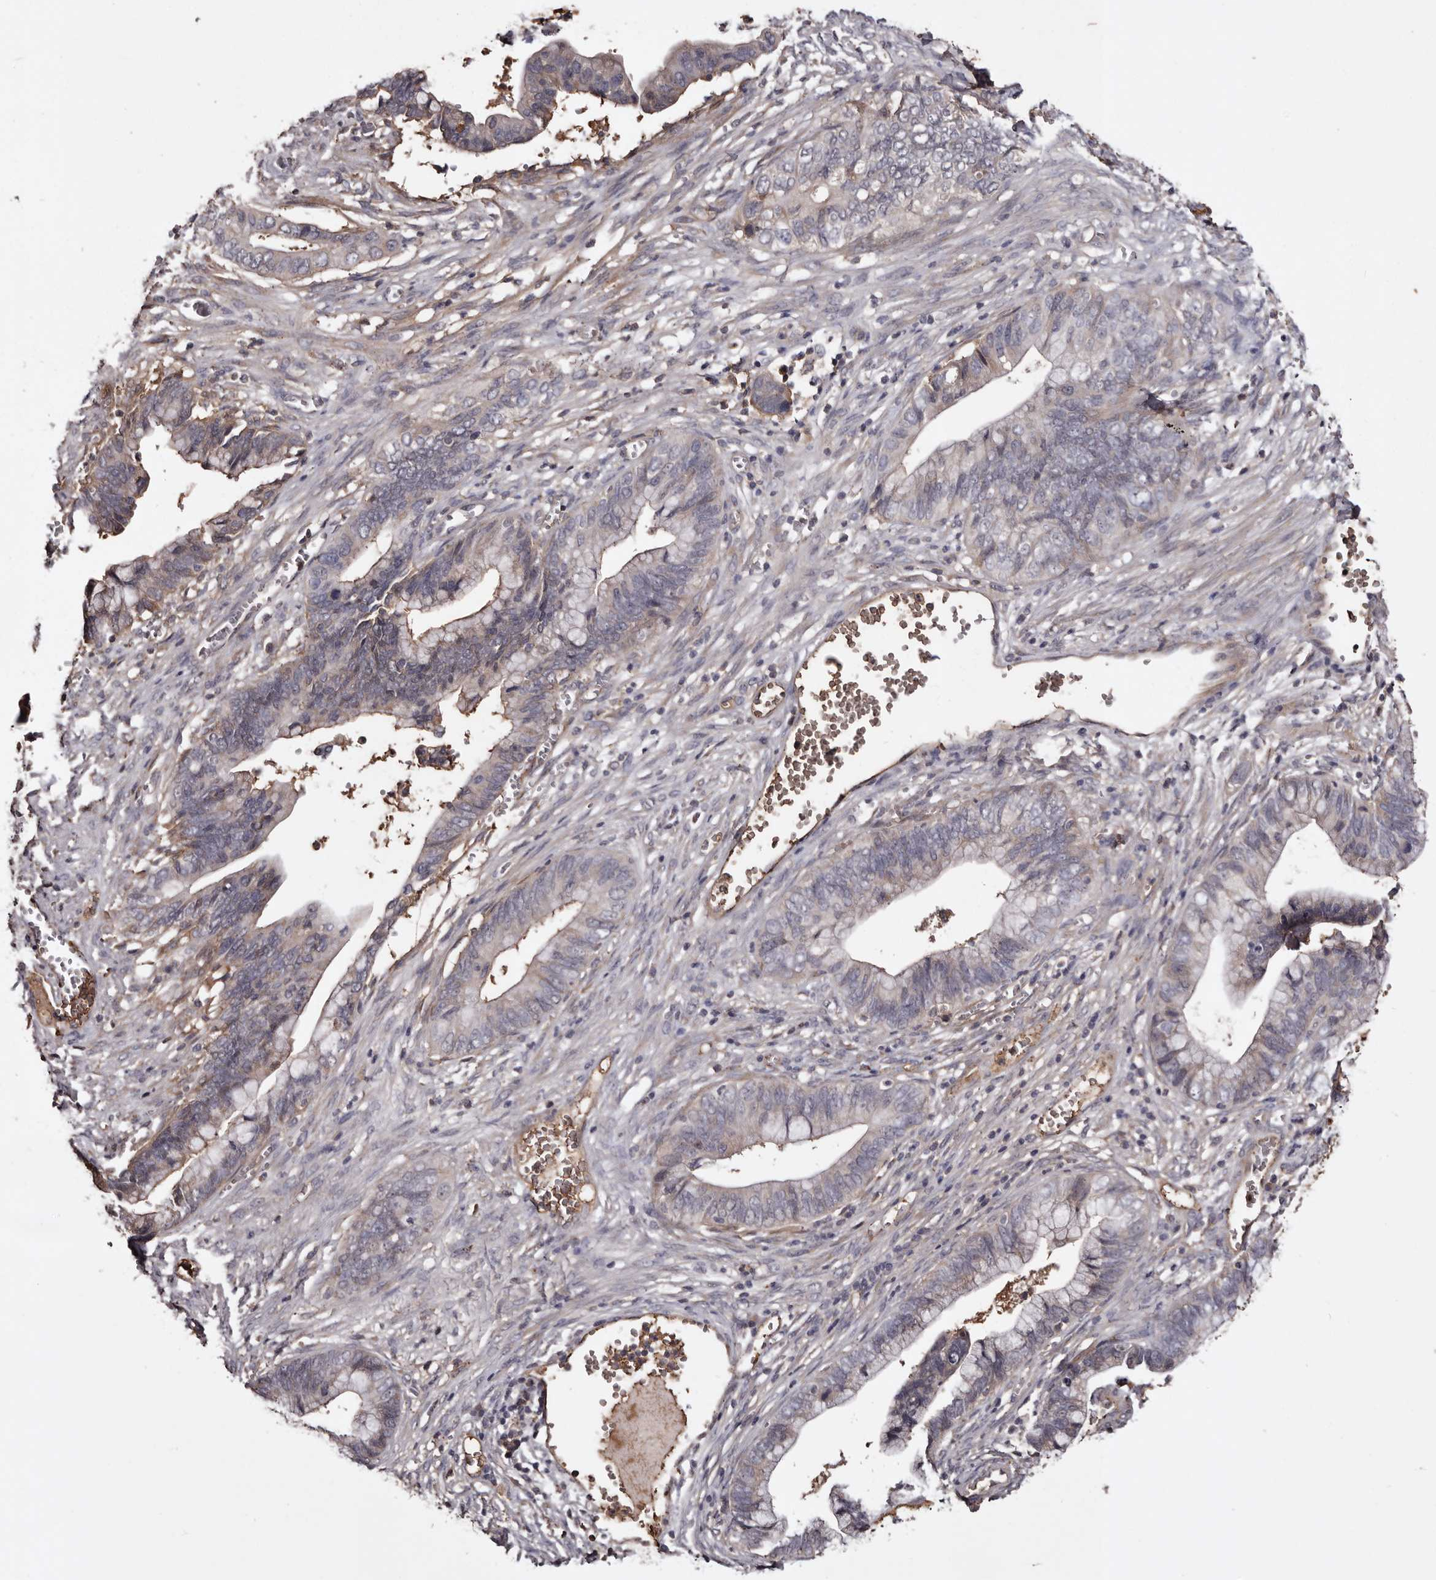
{"staining": {"intensity": "weak", "quantity": "<25%", "location": "cytoplasmic/membranous"}, "tissue": "cervical cancer", "cell_type": "Tumor cells", "image_type": "cancer", "snomed": [{"axis": "morphology", "description": "Adenocarcinoma, NOS"}, {"axis": "topography", "description": "Cervix"}], "caption": "Micrograph shows no significant protein positivity in tumor cells of cervical adenocarcinoma. Brightfield microscopy of IHC stained with DAB (3,3'-diaminobenzidine) (brown) and hematoxylin (blue), captured at high magnification.", "gene": "CYP1B1", "patient": {"sex": "female", "age": 44}}